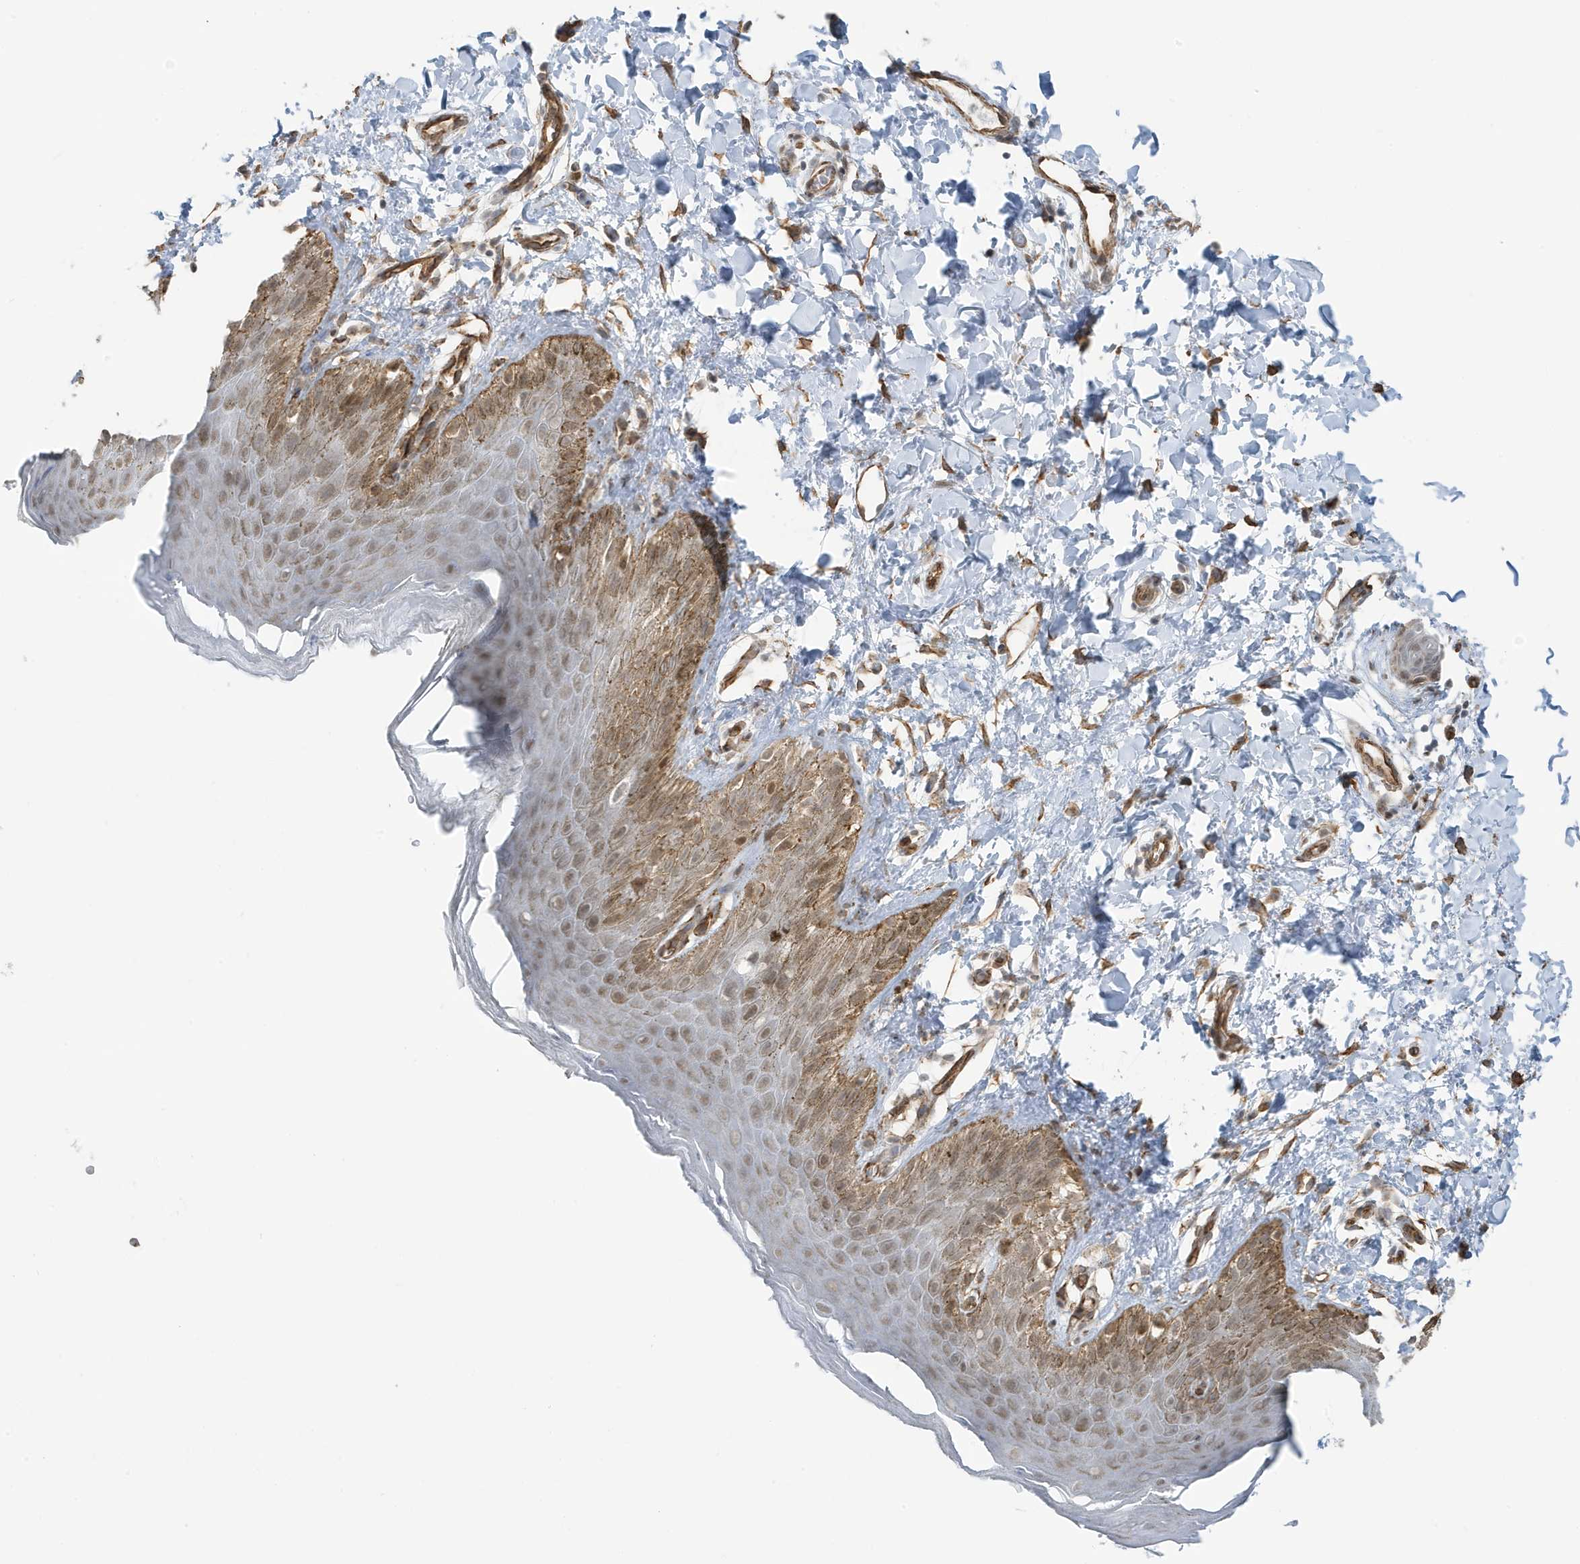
{"staining": {"intensity": "moderate", "quantity": "25%-75%", "location": "cytoplasmic/membranous,nuclear"}, "tissue": "skin", "cell_type": "Epidermal cells", "image_type": "normal", "snomed": [{"axis": "morphology", "description": "Normal tissue, NOS"}, {"axis": "topography", "description": "Anal"}], "caption": "Immunohistochemical staining of benign human skin displays 25%-75% levels of moderate cytoplasmic/membranous,nuclear protein expression in about 25%-75% of epidermal cells. The staining was performed using DAB to visualize the protein expression in brown, while the nuclei were stained in blue with hematoxylin (Magnification: 20x).", "gene": "CHCHD4", "patient": {"sex": "male", "age": 44}}